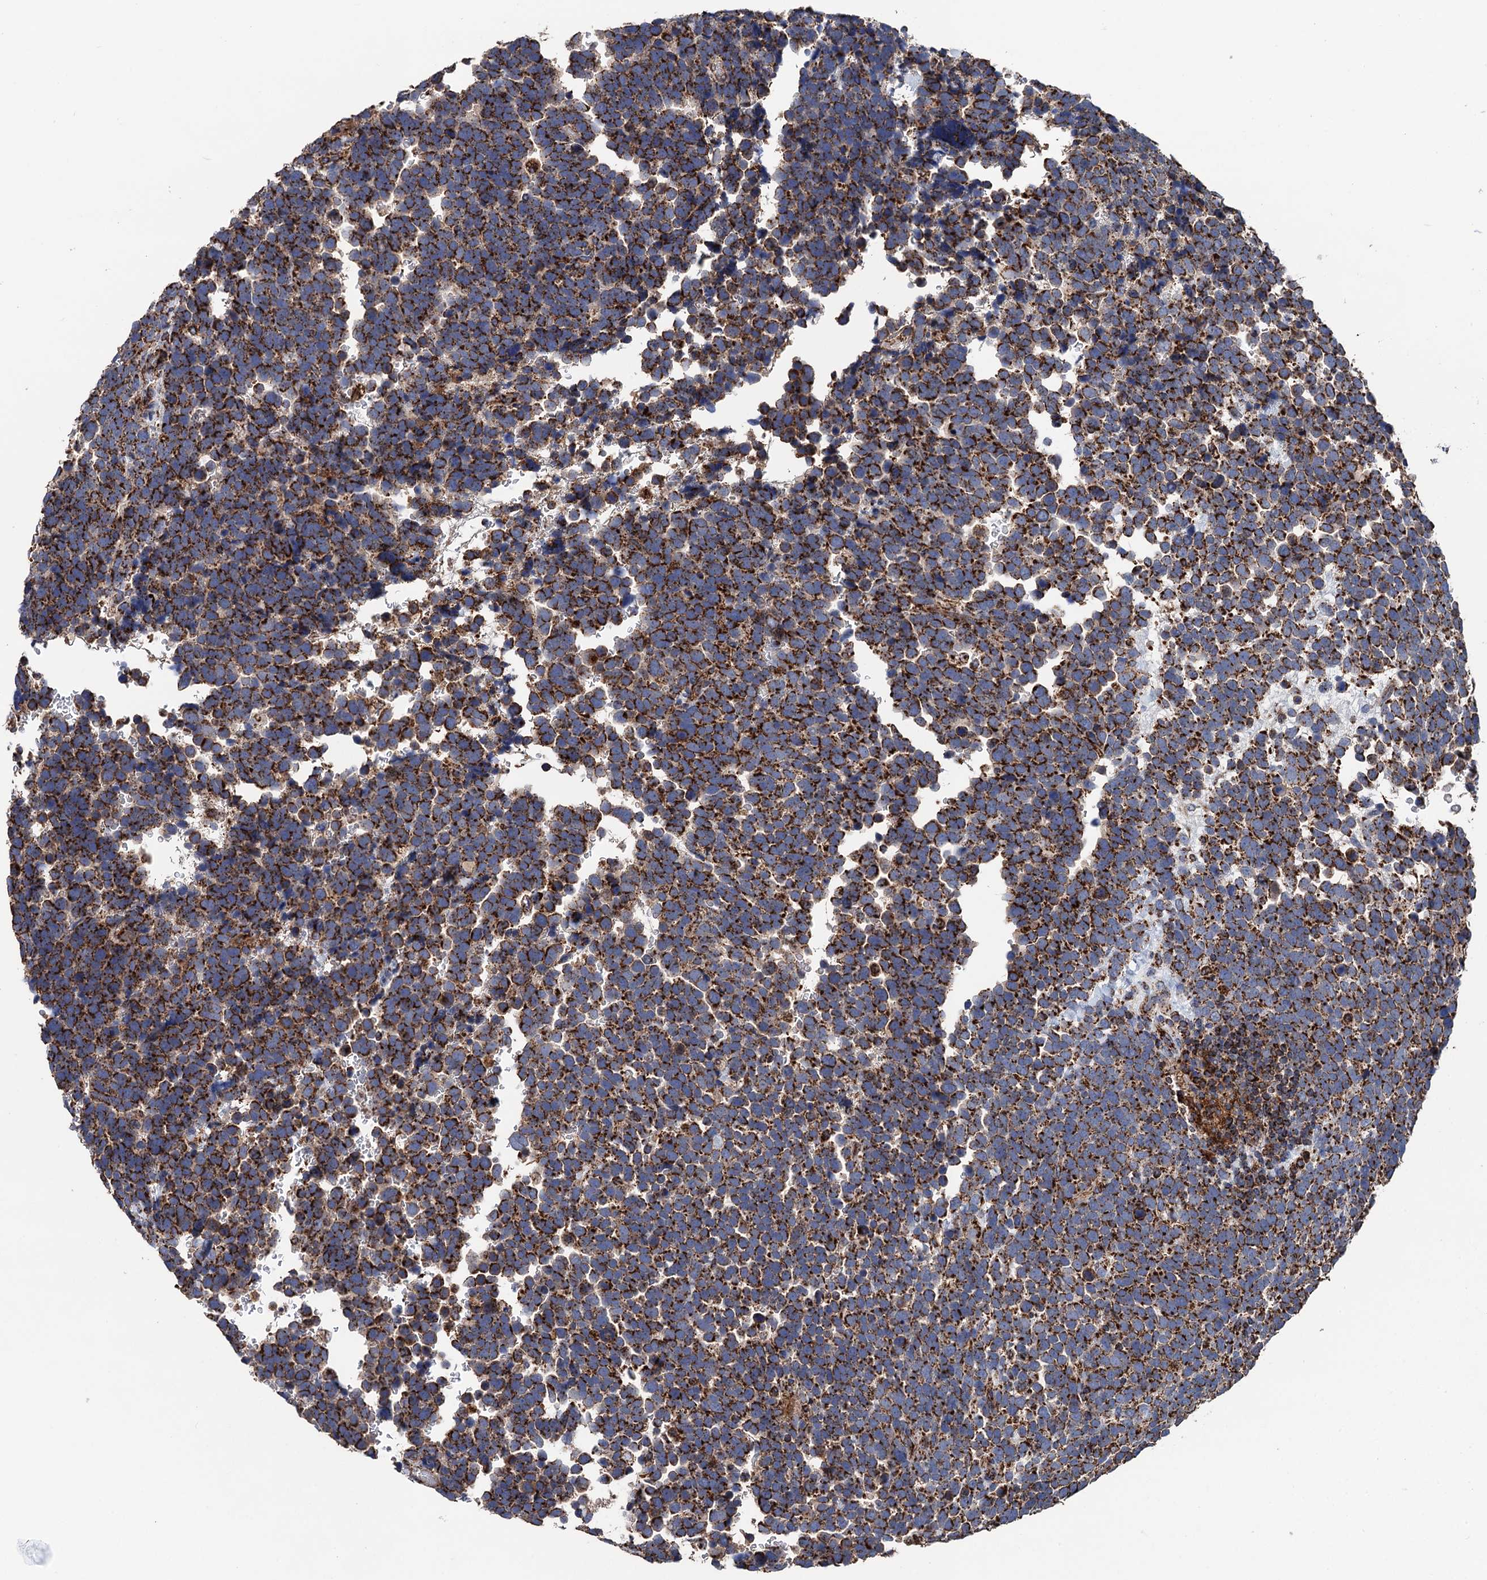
{"staining": {"intensity": "strong", "quantity": ">75%", "location": "cytoplasmic/membranous"}, "tissue": "urothelial cancer", "cell_type": "Tumor cells", "image_type": "cancer", "snomed": [{"axis": "morphology", "description": "Urothelial carcinoma, High grade"}, {"axis": "topography", "description": "Urinary bladder"}], "caption": "A brown stain highlights strong cytoplasmic/membranous positivity of a protein in urothelial carcinoma (high-grade) tumor cells.", "gene": "DGLUCY", "patient": {"sex": "female", "age": 82}}